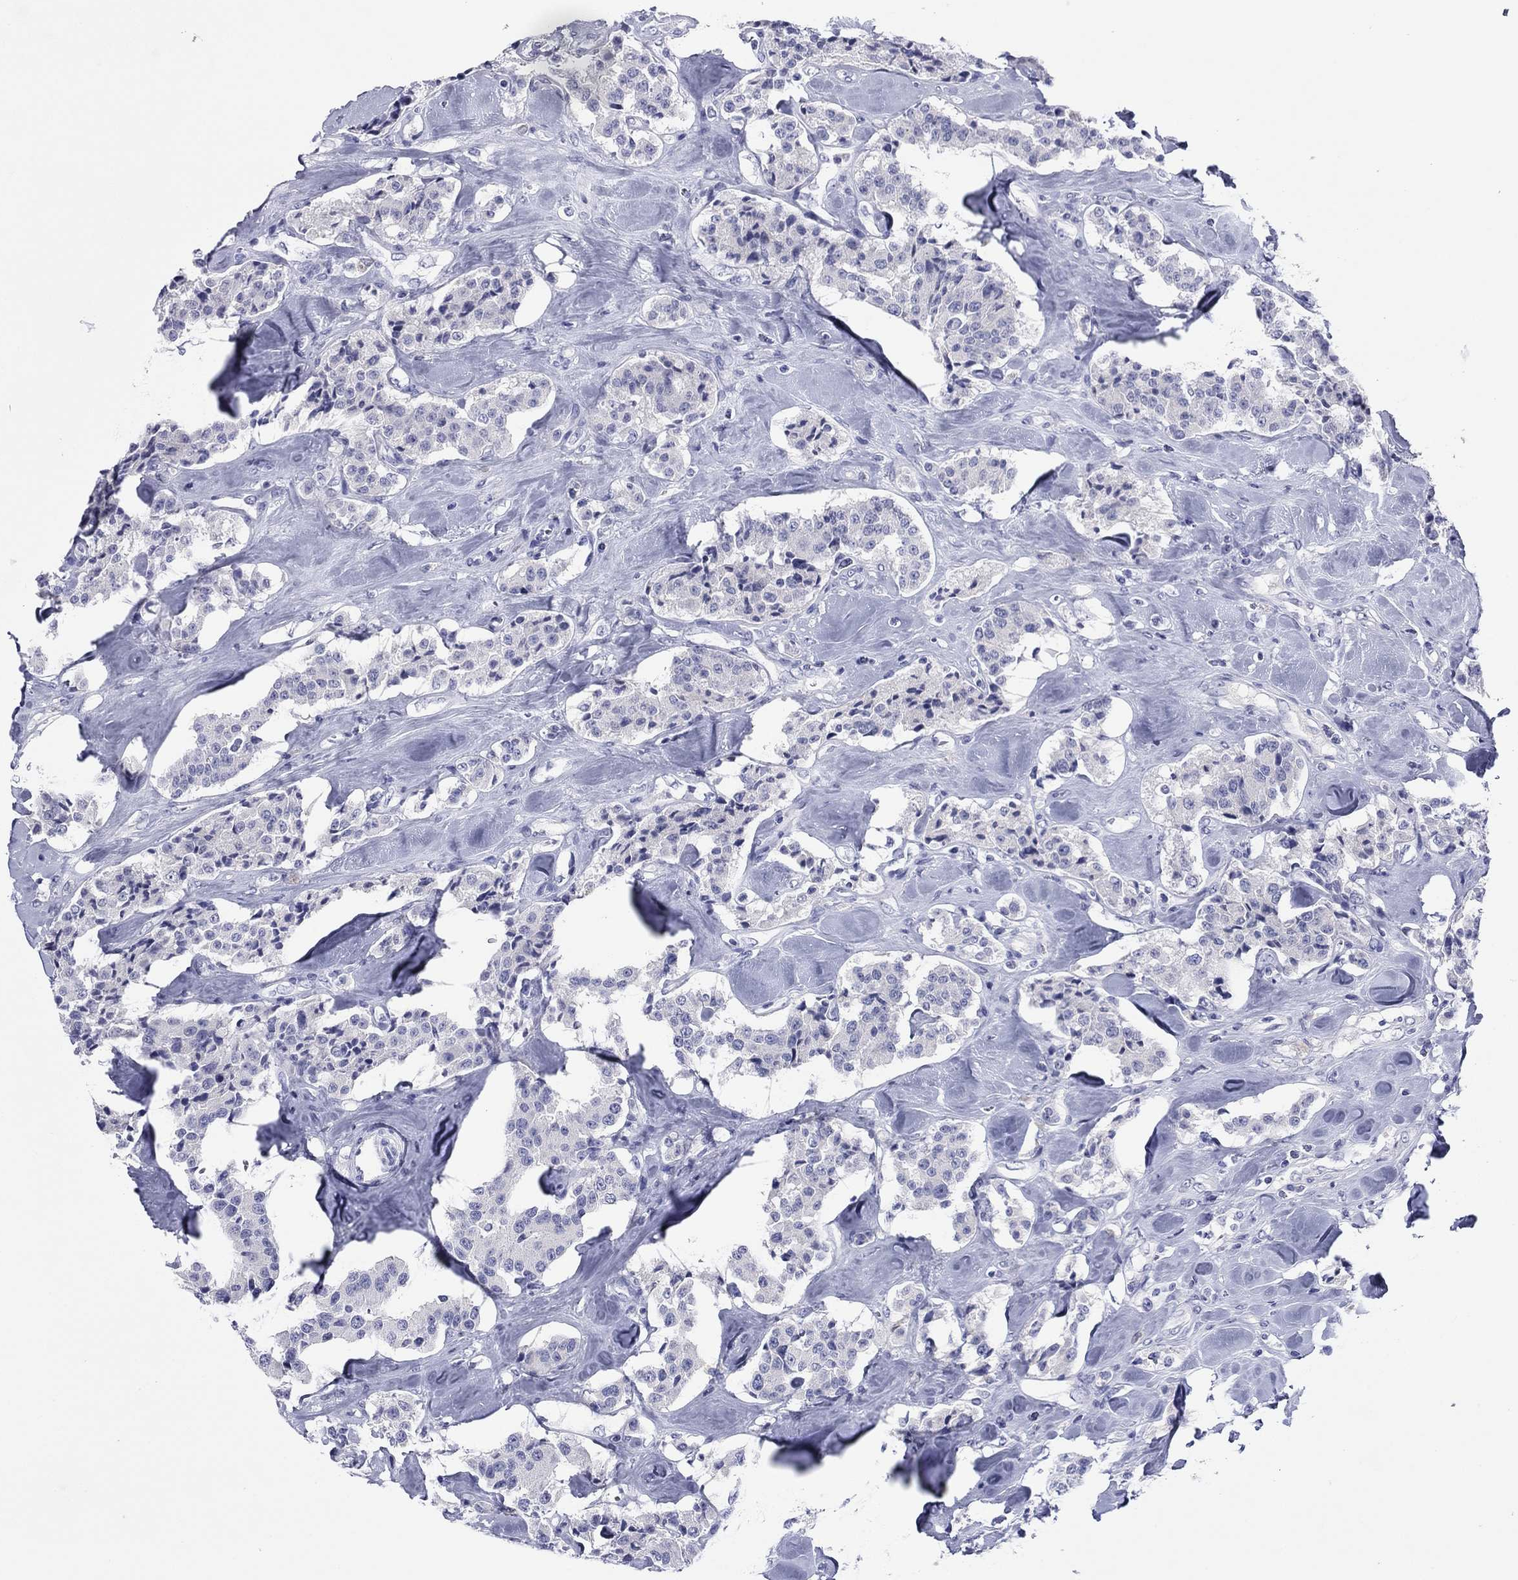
{"staining": {"intensity": "negative", "quantity": "none", "location": "none"}, "tissue": "carcinoid", "cell_type": "Tumor cells", "image_type": "cancer", "snomed": [{"axis": "morphology", "description": "Carcinoid, malignant, NOS"}, {"axis": "topography", "description": "Pancreas"}], "caption": "This is an IHC image of human malignant carcinoid. There is no positivity in tumor cells.", "gene": "ABCC2", "patient": {"sex": "male", "age": 41}}